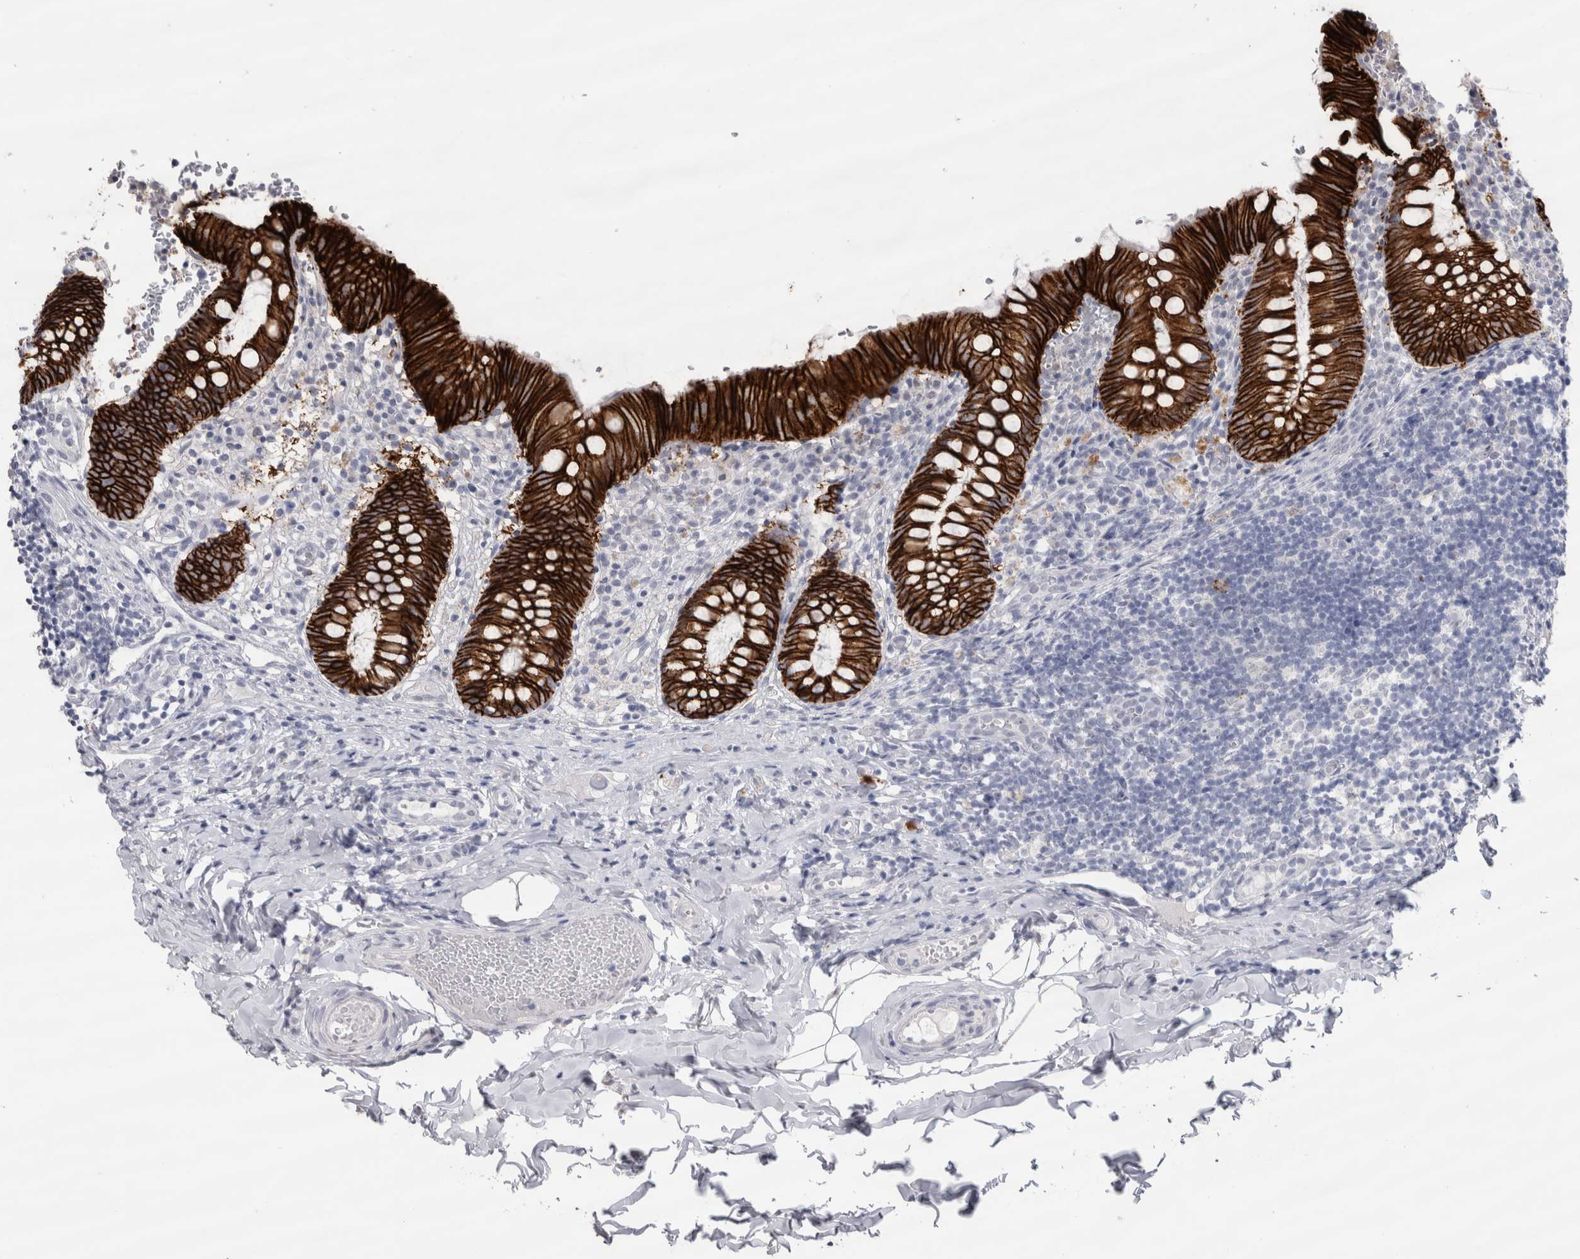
{"staining": {"intensity": "strong", "quantity": ">75%", "location": "cytoplasmic/membranous"}, "tissue": "appendix", "cell_type": "Glandular cells", "image_type": "normal", "snomed": [{"axis": "morphology", "description": "Normal tissue, NOS"}, {"axis": "topography", "description": "Appendix"}], "caption": "Unremarkable appendix displays strong cytoplasmic/membranous staining in about >75% of glandular cells.", "gene": "CDH17", "patient": {"sex": "male", "age": 8}}